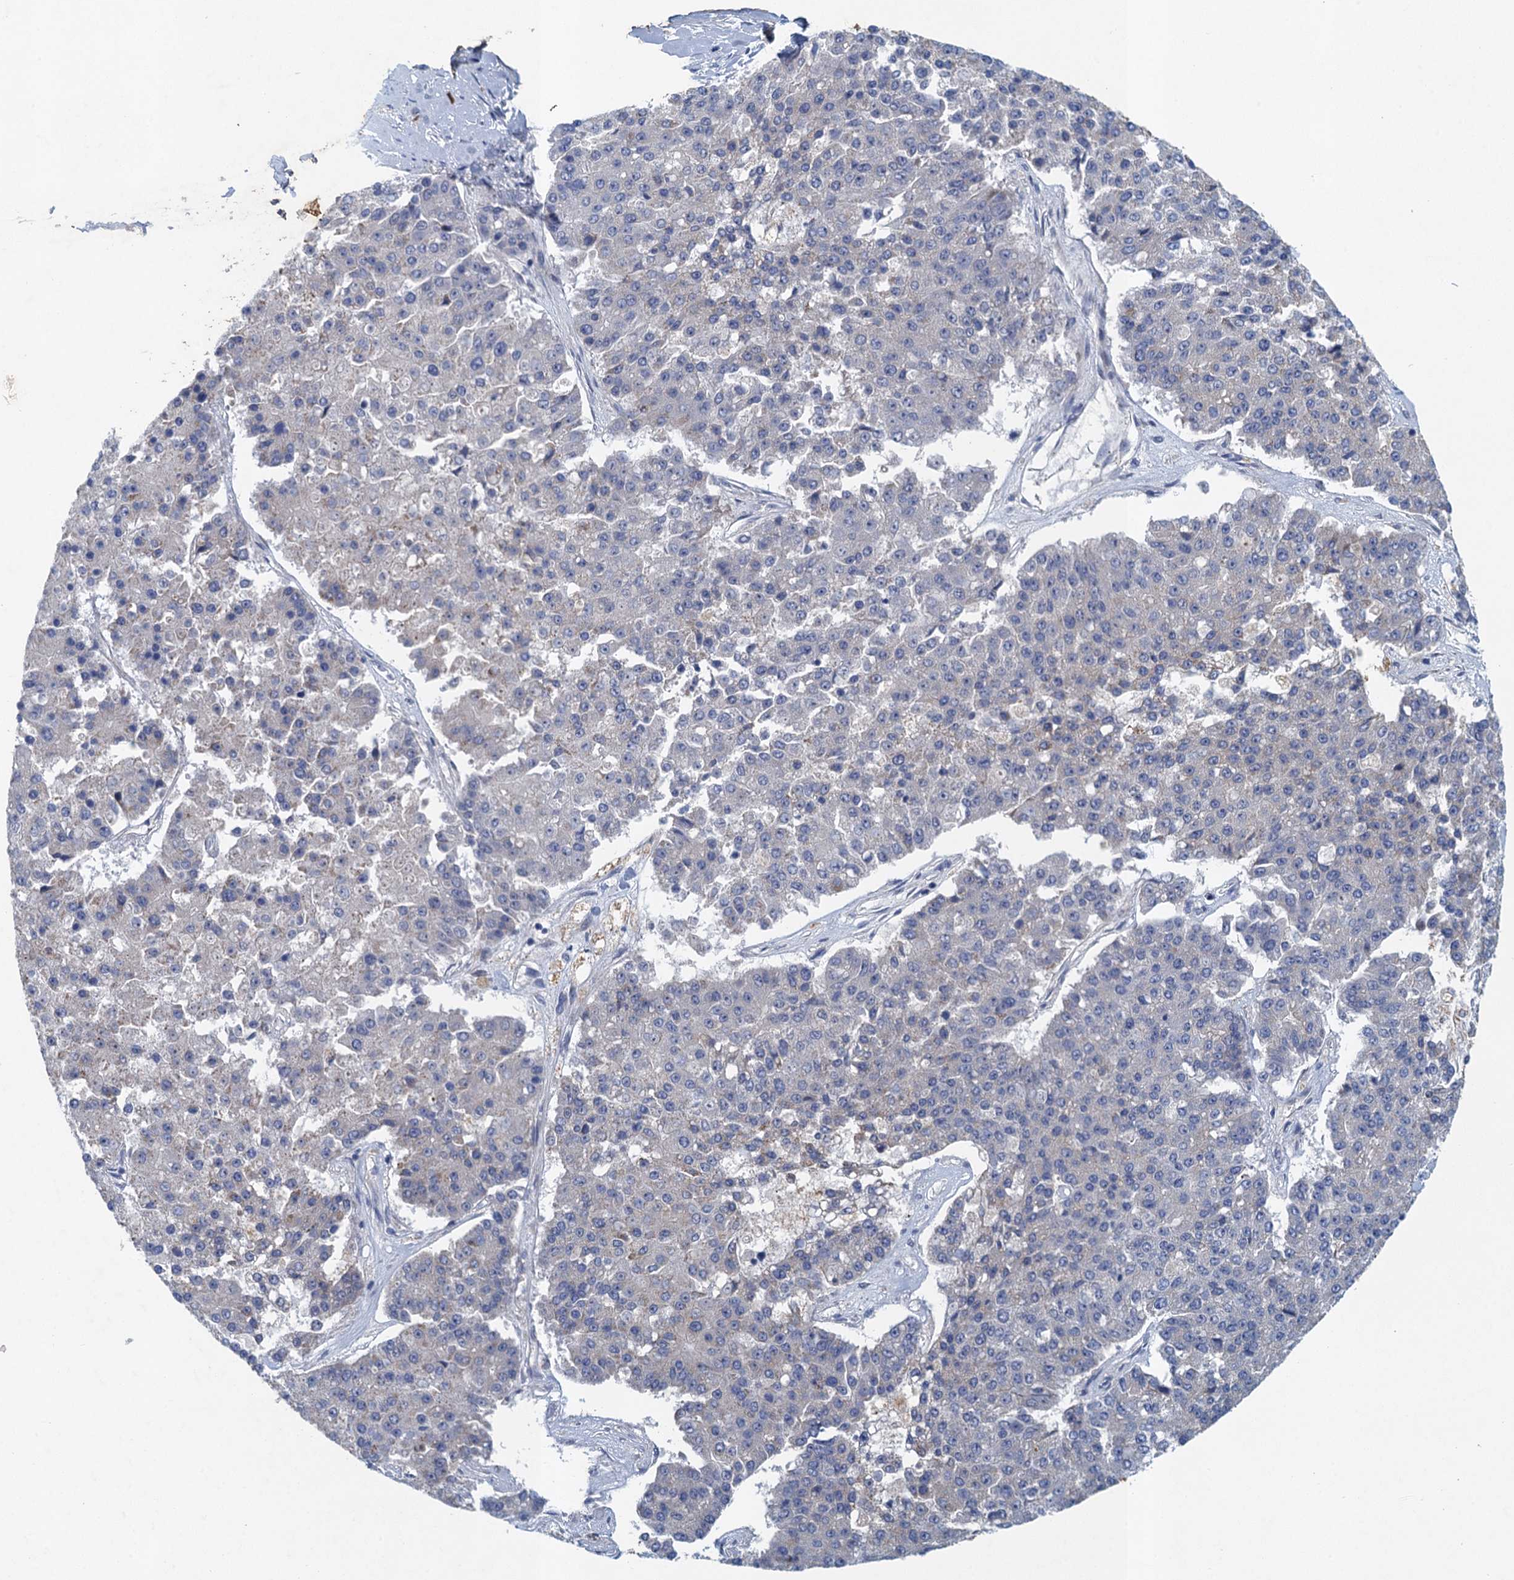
{"staining": {"intensity": "negative", "quantity": "none", "location": "none"}, "tissue": "pancreatic cancer", "cell_type": "Tumor cells", "image_type": "cancer", "snomed": [{"axis": "morphology", "description": "Adenocarcinoma, NOS"}, {"axis": "topography", "description": "Pancreas"}], "caption": "An image of human pancreatic adenocarcinoma is negative for staining in tumor cells. The staining was performed using DAB (3,3'-diaminobenzidine) to visualize the protein expression in brown, while the nuclei were stained in blue with hematoxylin (Magnification: 20x).", "gene": "TPCN1", "patient": {"sex": "male", "age": 50}}